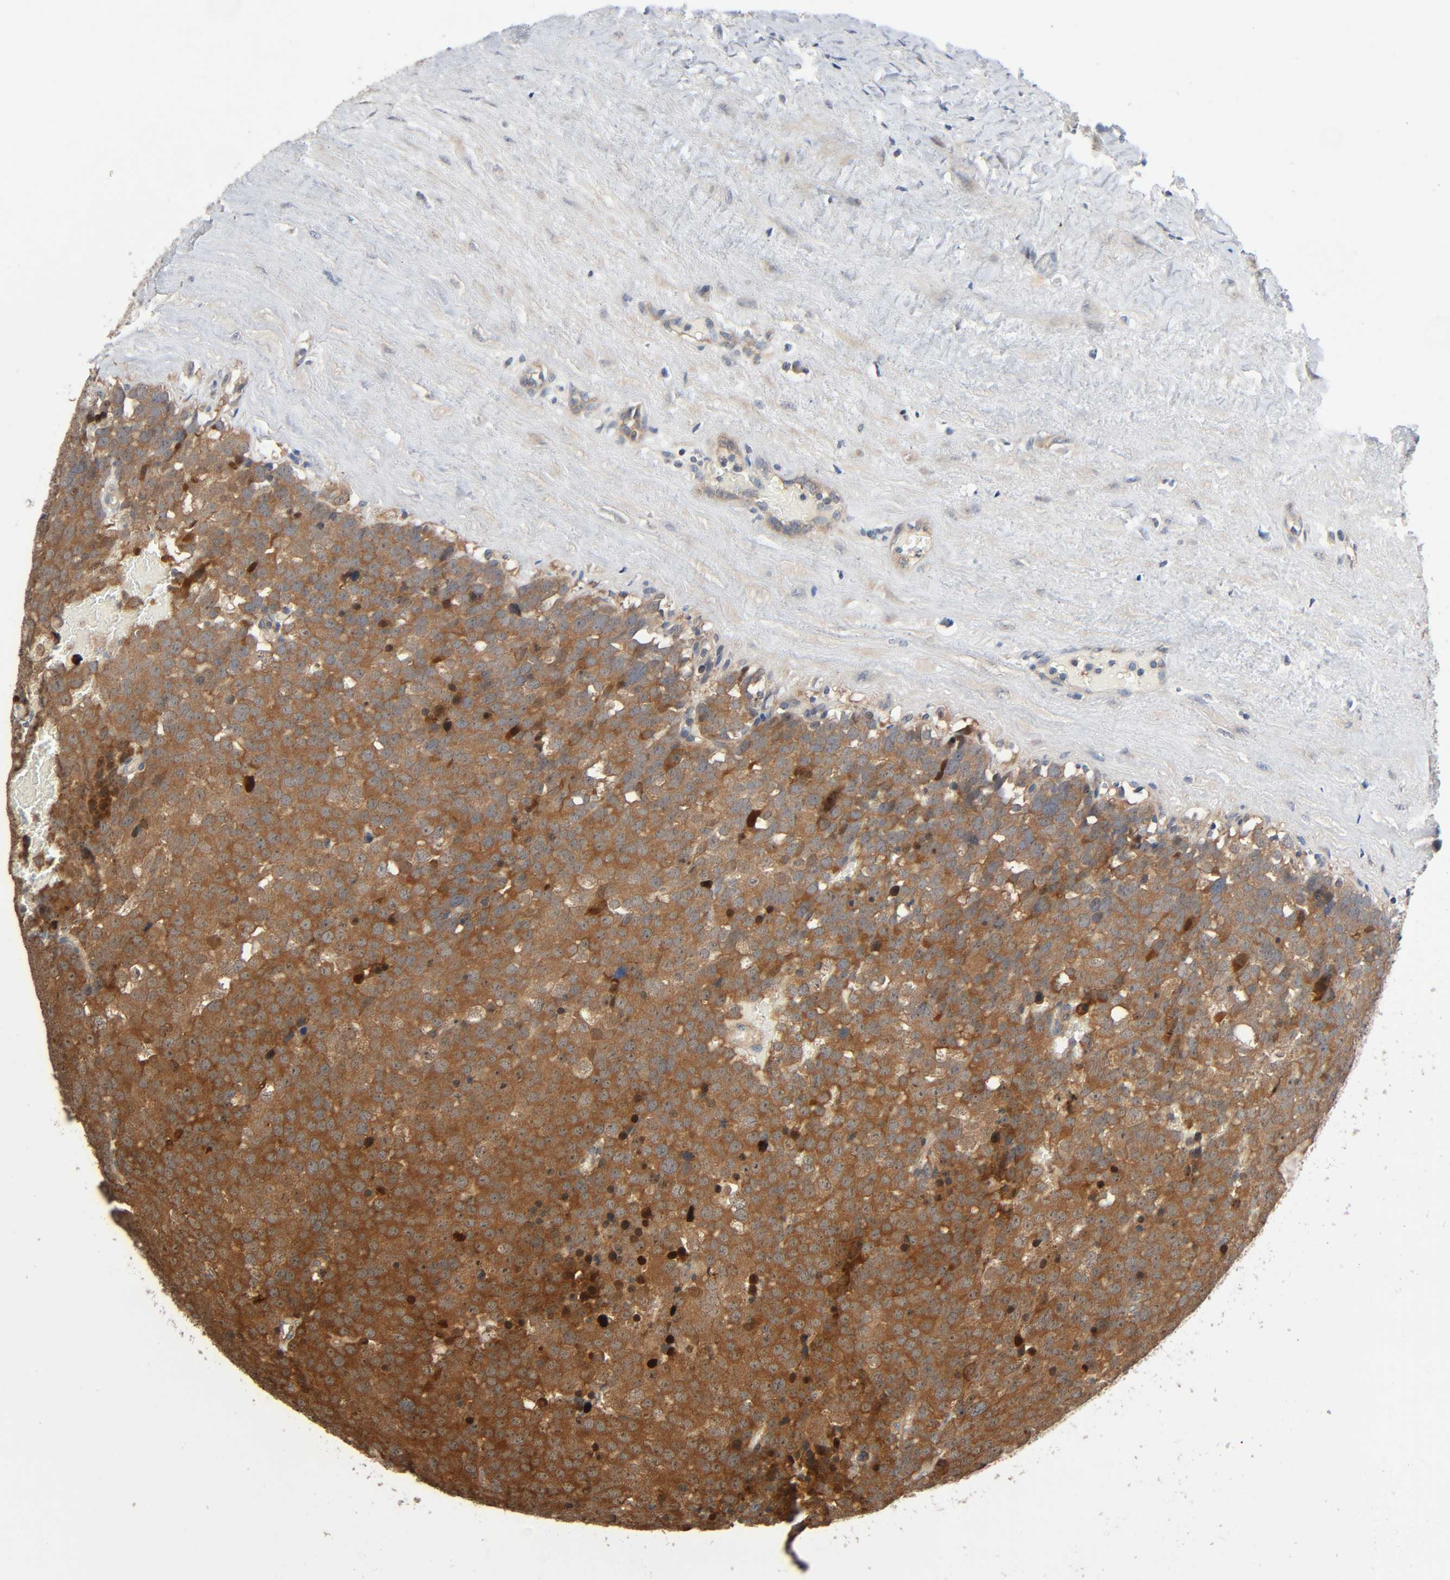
{"staining": {"intensity": "moderate", "quantity": ">75%", "location": "cytoplasmic/membranous"}, "tissue": "testis cancer", "cell_type": "Tumor cells", "image_type": "cancer", "snomed": [{"axis": "morphology", "description": "Seminoma, NOS"}, {"axis": "topography", "description": "Testis"}], "caption": "Protein expression by IHC displays moderate cytoplasmic/membranous positivity in about >75% of tumor cells in testis cancer.", "gene": "PPP2R1B", "patient": {"sex": "male", "age": 71}}